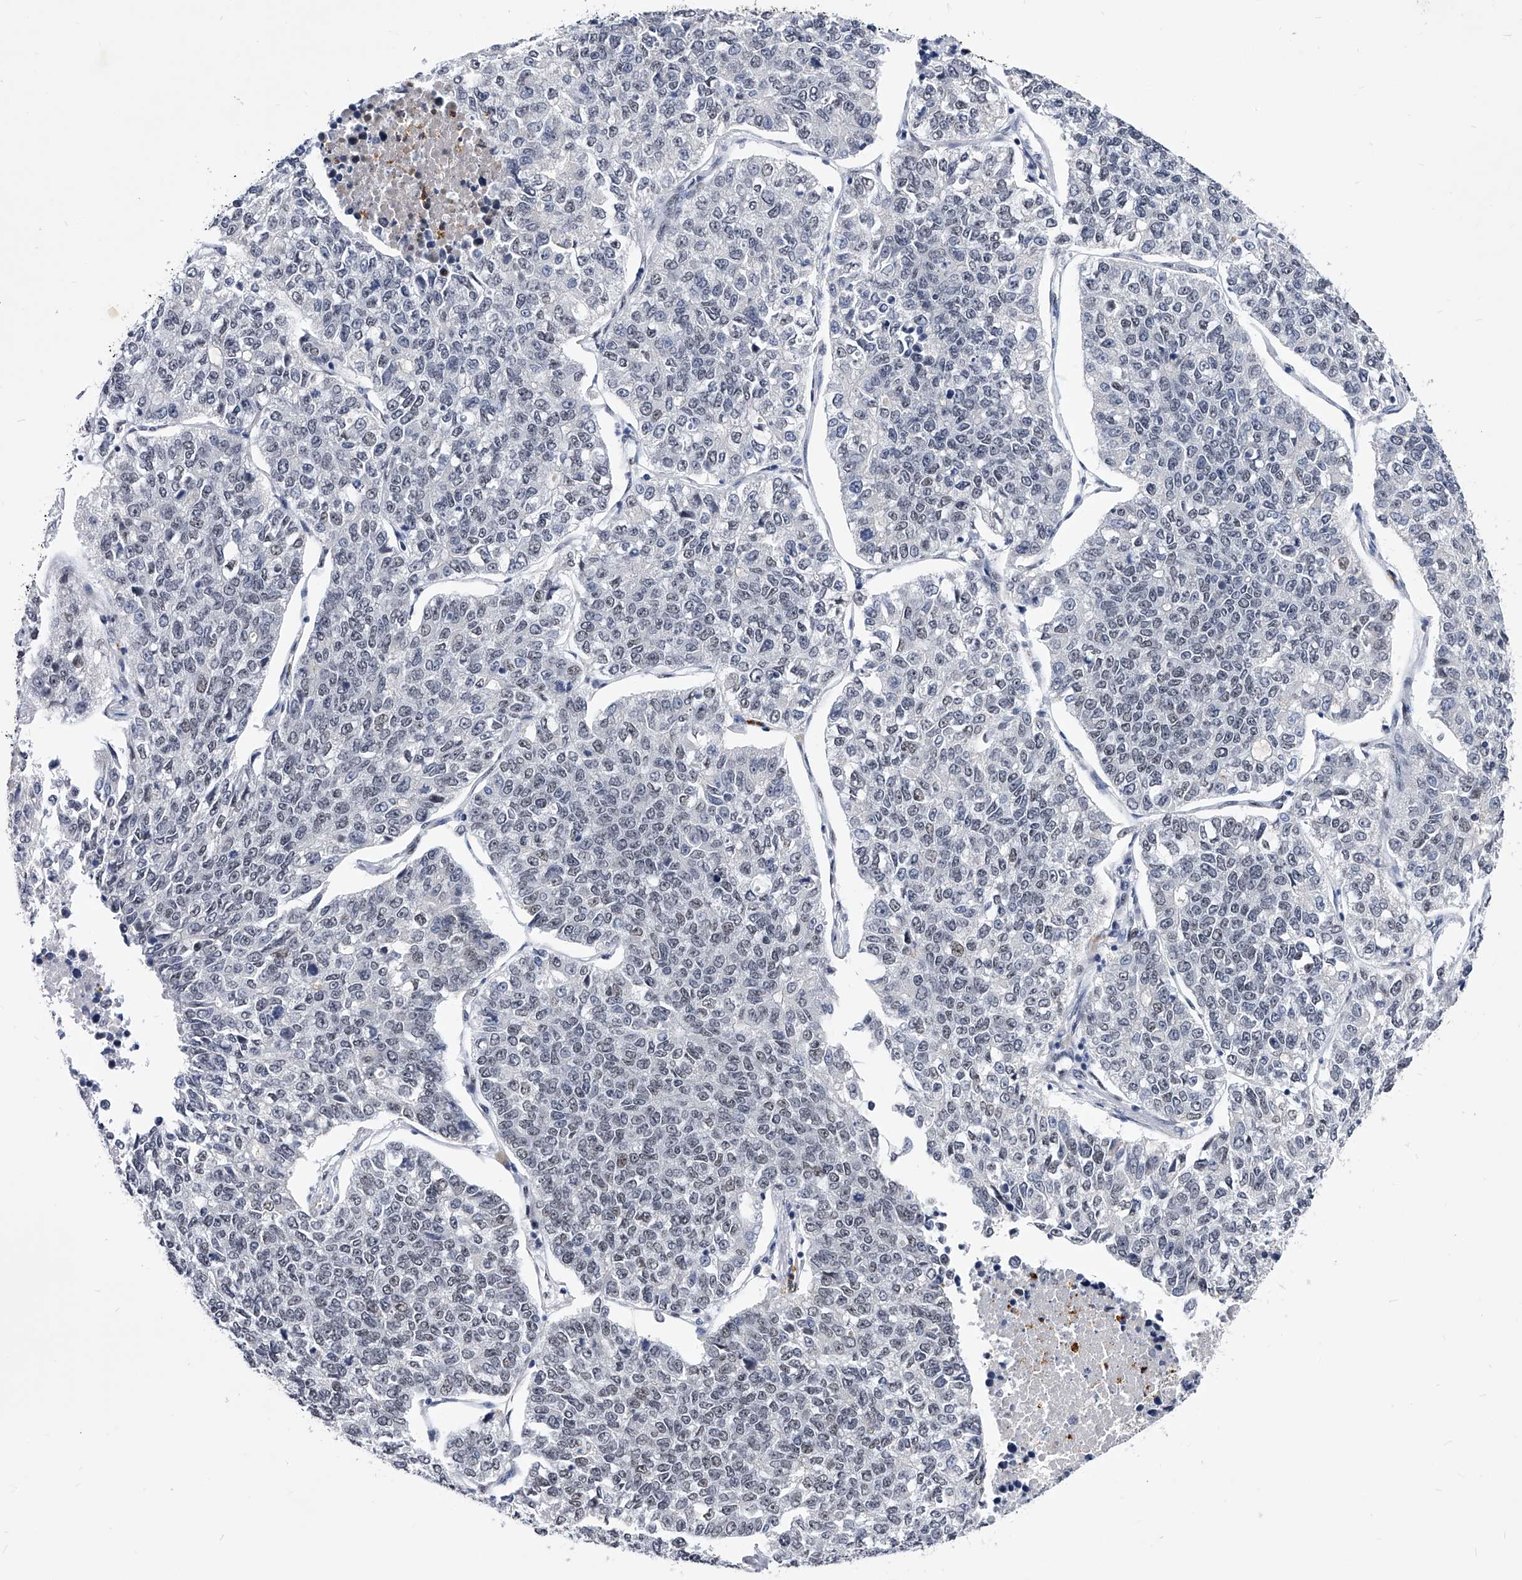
{"staining": {"intensity": "negative", "quantity": "none", "location": "none"}, "tissue": "lung cancer", "cell_type": "Tumor cells", "image_type": "cancer", "snomed": [{"axis": "morphology", "description": "Adenocarcinoma, NOS"}, {"axis": "topography", "description": "Lung"}], "caption": "Tumor cells are negative for brown protein staining in lung cancer (adenocarcinoma). The staining was performed using DAB (3,3'-diaminobenzidine) to visualize the protein expression in brown, while the nuclei were stained in blue with hematoxylin (Magnification: 20x).", "gene": "TESK2", "patient": {"sex": "male", "age": 49}}